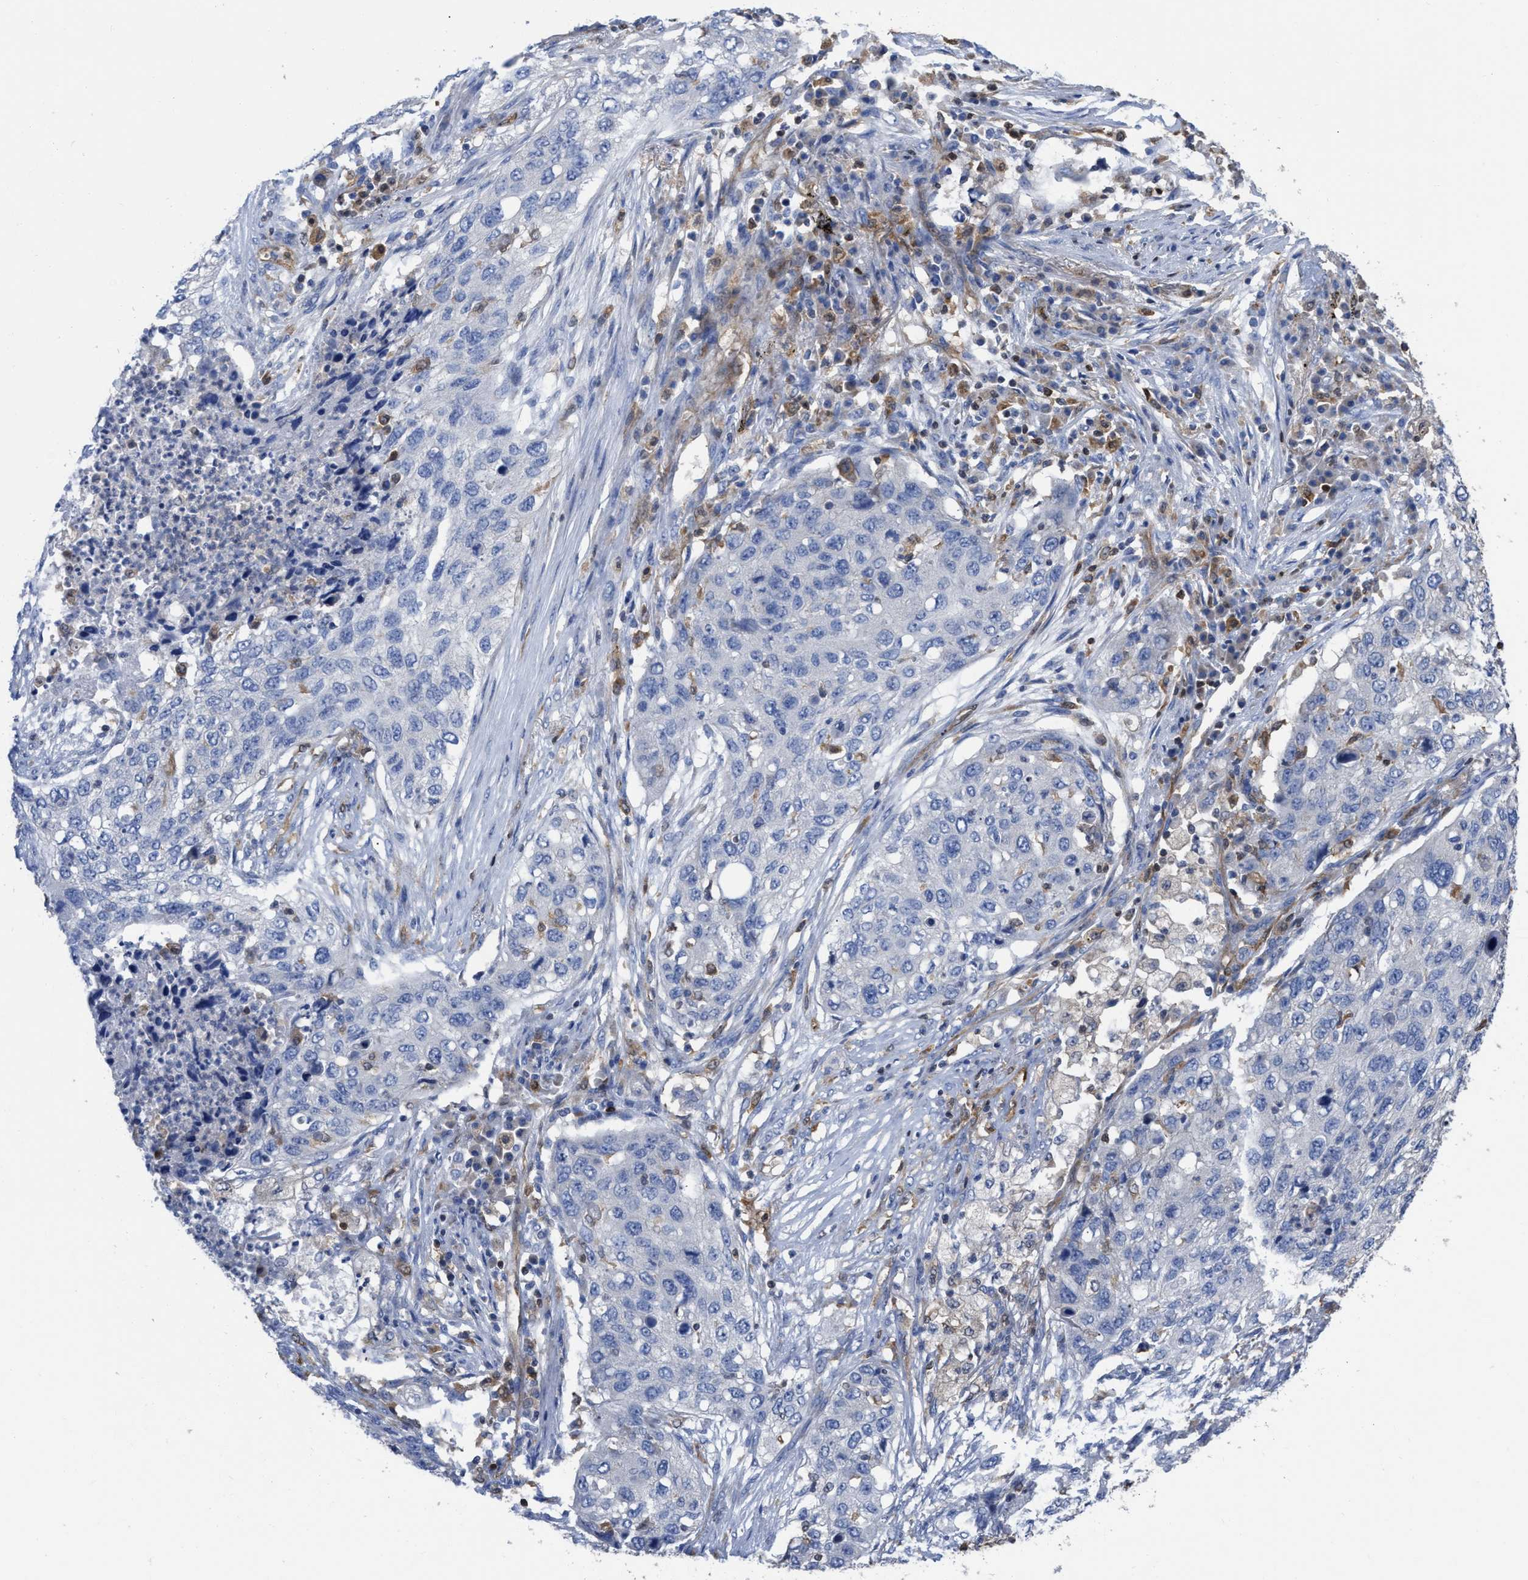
{"staining": {"intensity": "negative", "quantity": "none", "location": "none"}, "tissue": "lung cancer", "cell_type": "Tumor cells", "image_type": "cancer", "snomed": [{"axis": "morphology", "description": "Squamous cell carcinoma, NOS"}, {"axis": "topography", "description": "Lung"}], "caption": "Tumor cells show no significant protein staining in lung cancer (squamous cell carcinoma). The staining was performed using DAB to visualize the protein expression in brown, while the nuclei were stained in blue with hematoxylin (Magnification: 20x).", "gene": "GIMAP4", "patient": {"sex": "female", "age": 63}}